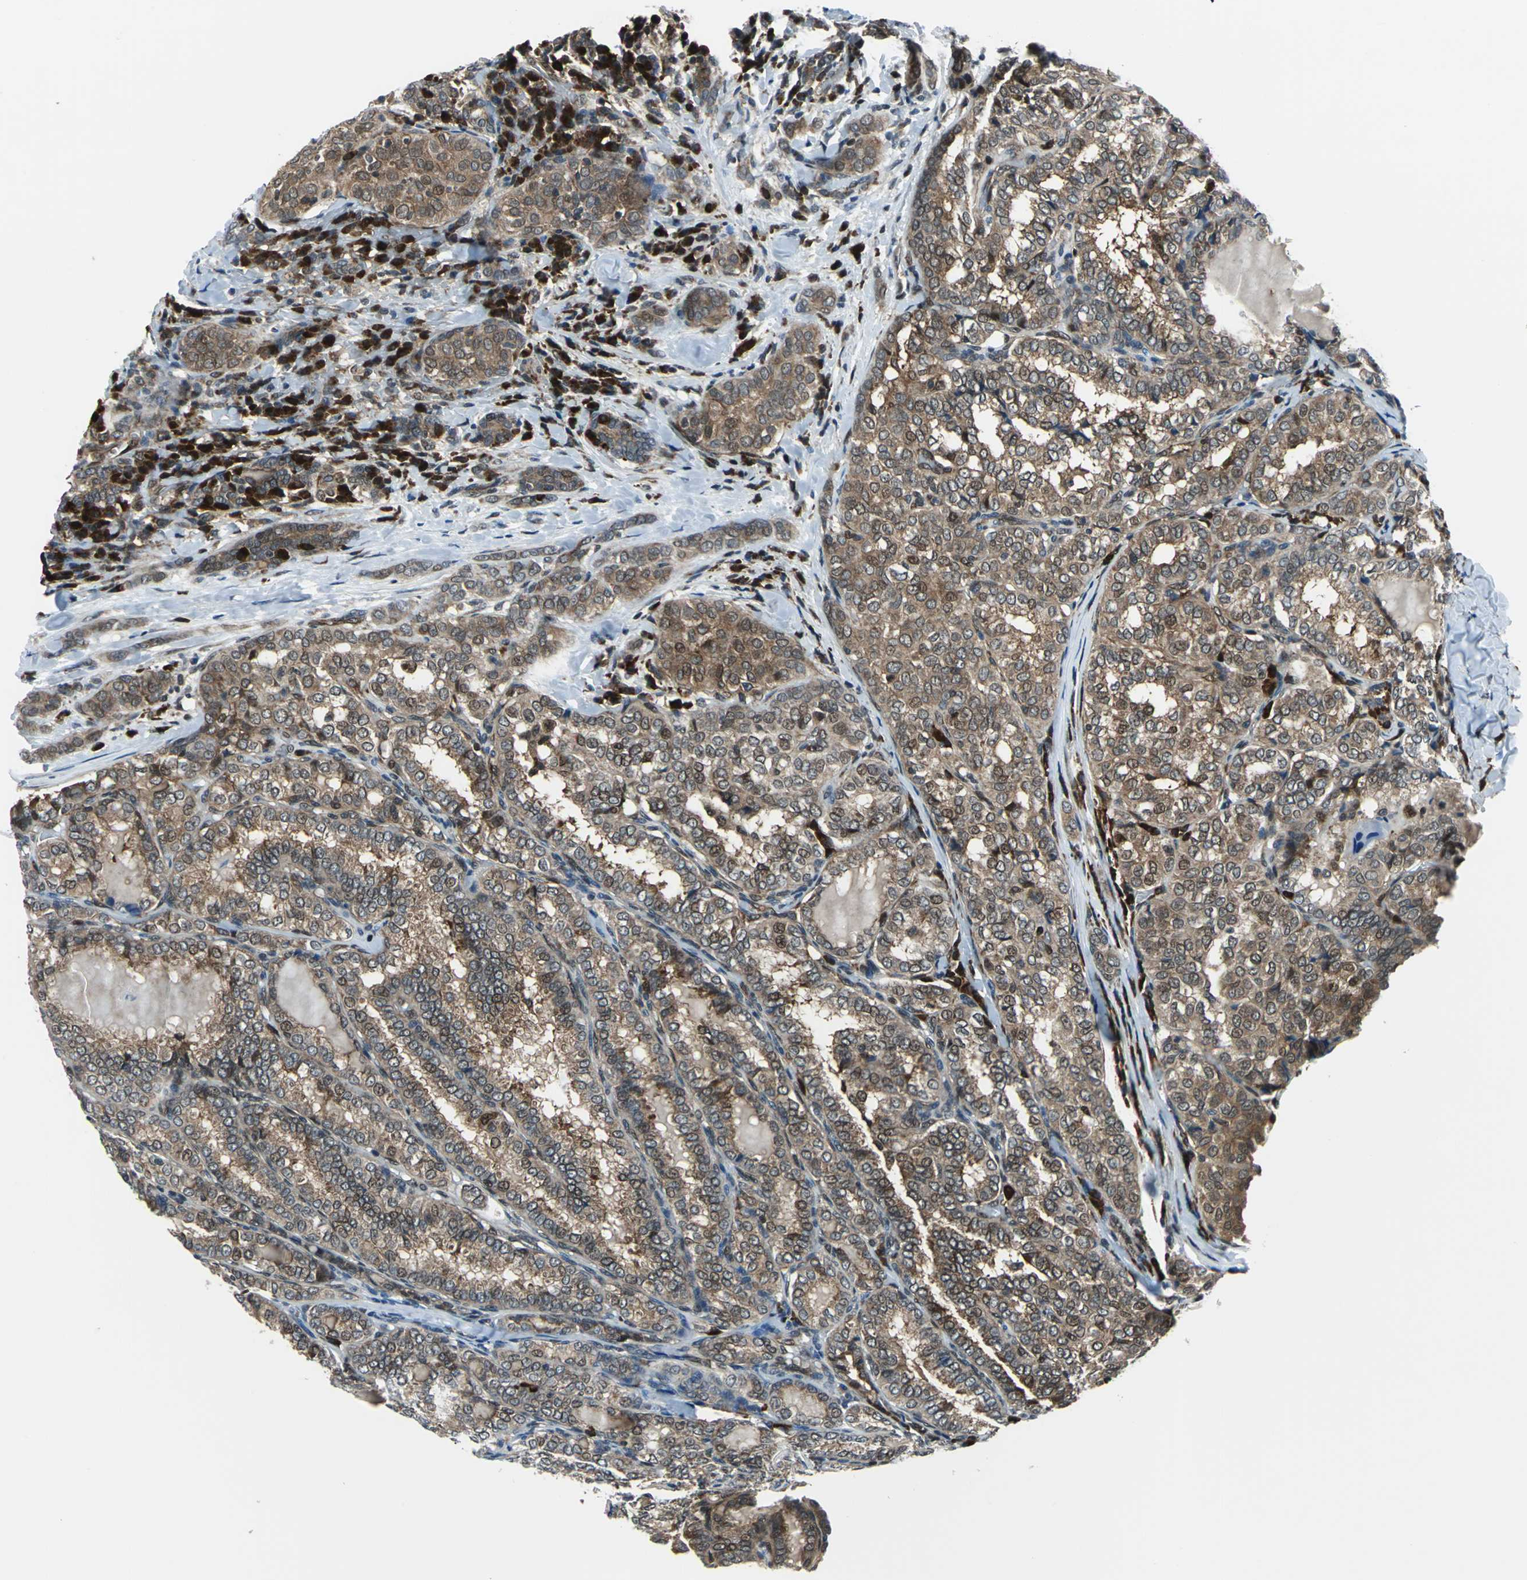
{"staining": {"intensity": "moderate", "quantity": "25%-75%", "location": "cytoplasmic/membranous,nuclear"}, "tissue": "thyroid cancer", "cell_type": "Tumor cells", "image_type": "cancer", "snomed": [{"axis": "morphology", "description": "Papillary adenocarcinoma, NOS"}, {"axis": "topography", "description": "Thyroid gland"}], "caption": "IHC of human thyroid papillary adenocarcinoma displays medium levels of moderate cytoplasmic/membranous and nuclear expression in approximately 25%-75% of tumor cells.", "gene": "POLR3K", "patient": {"sex": "female", "age": 30}}